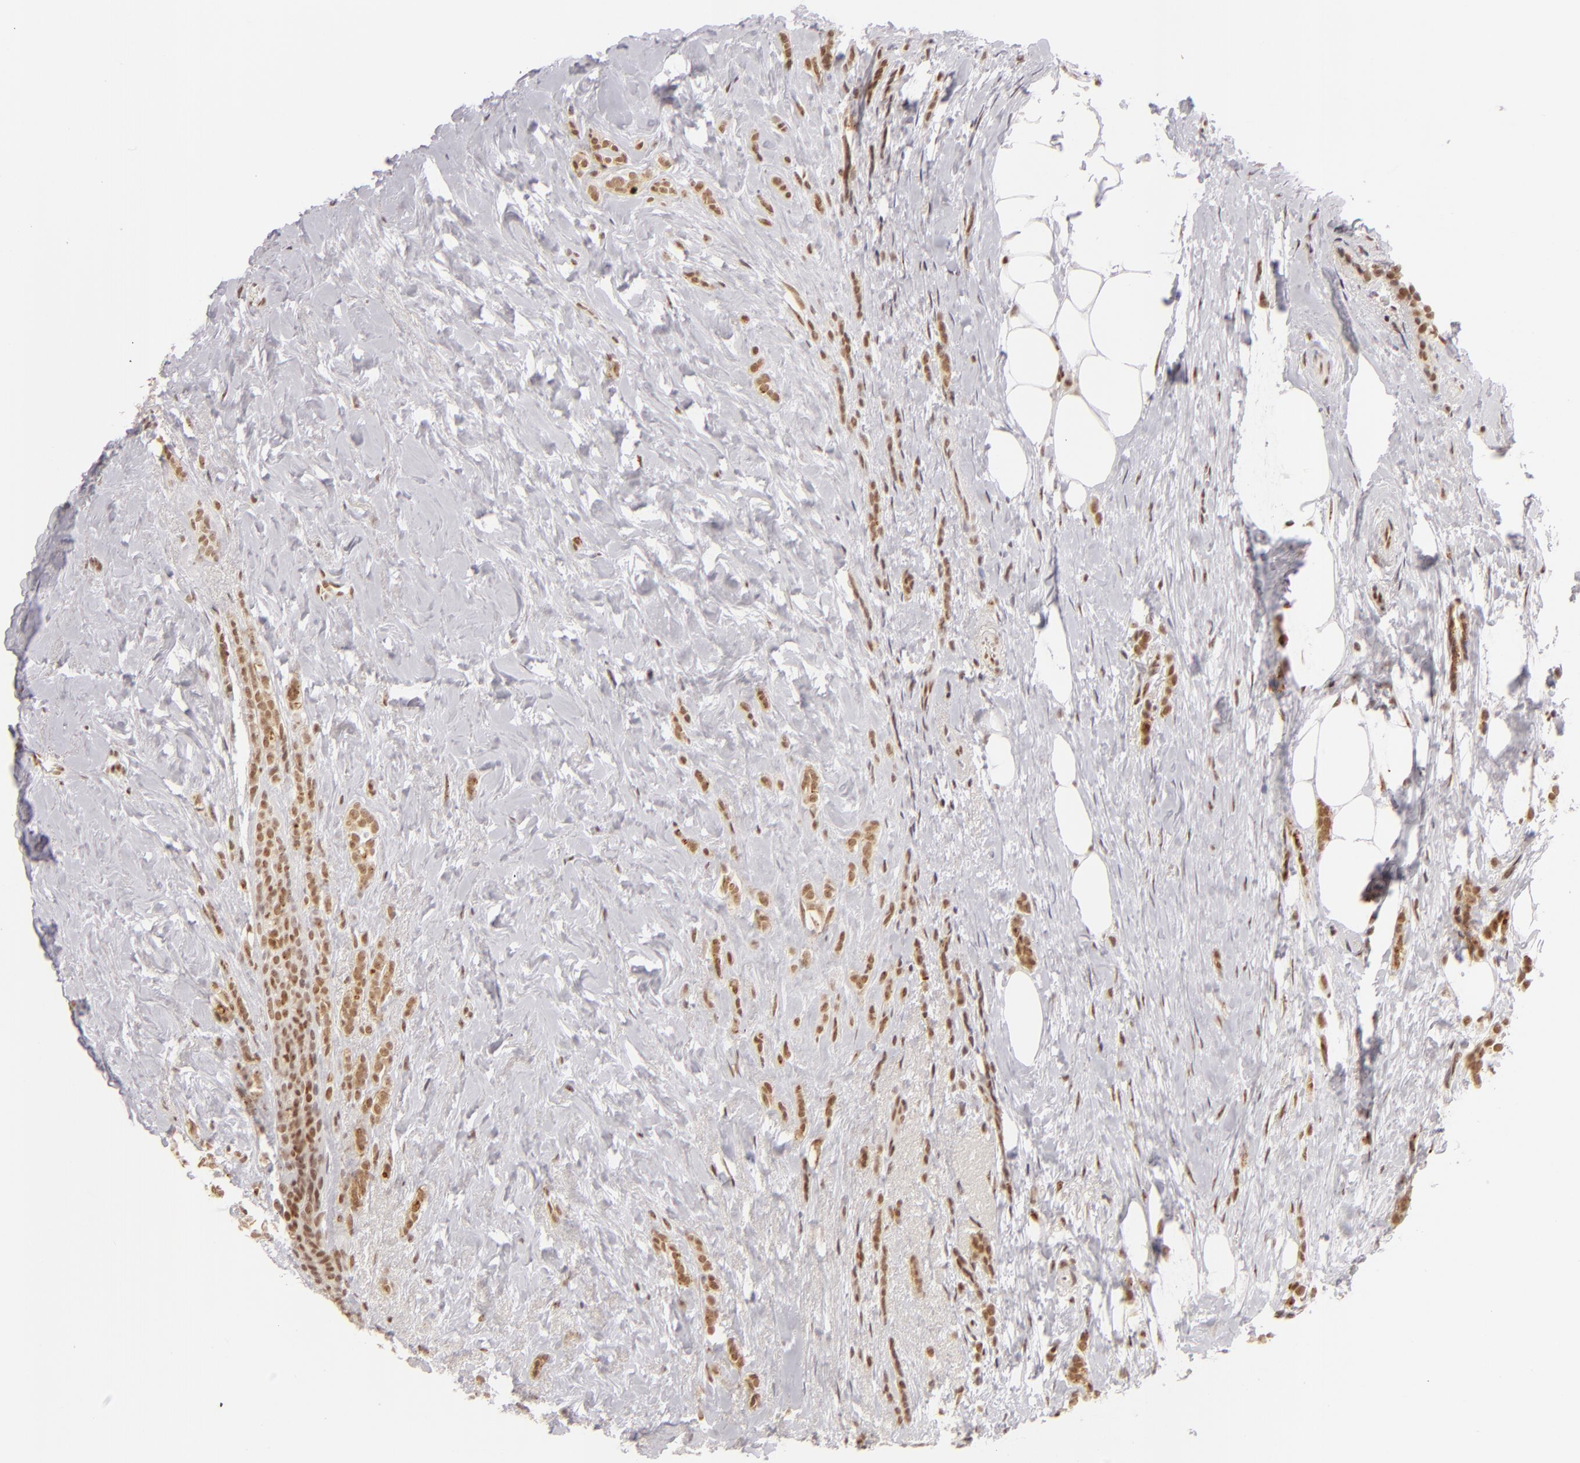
{"staining": {"intensity": "moderate", "quantity": ">75%", "location": "nuclear"}, "tissue": "breast cancer", "cell_type": "Tumor cells", "image_type": "cancer", "snomed": [{"axis": "morphology", "description": "Lobular carcinoma"}, {"axis": "topography", "description": "Breast"}], "caption": "Immunohistochemical staining of lobular carcinoma (breast) shows moderate nuclear protein positivity in about >75% of tumor cells.", "gene": "DAXX", "patient": {"sex": "female", "age": 56}}